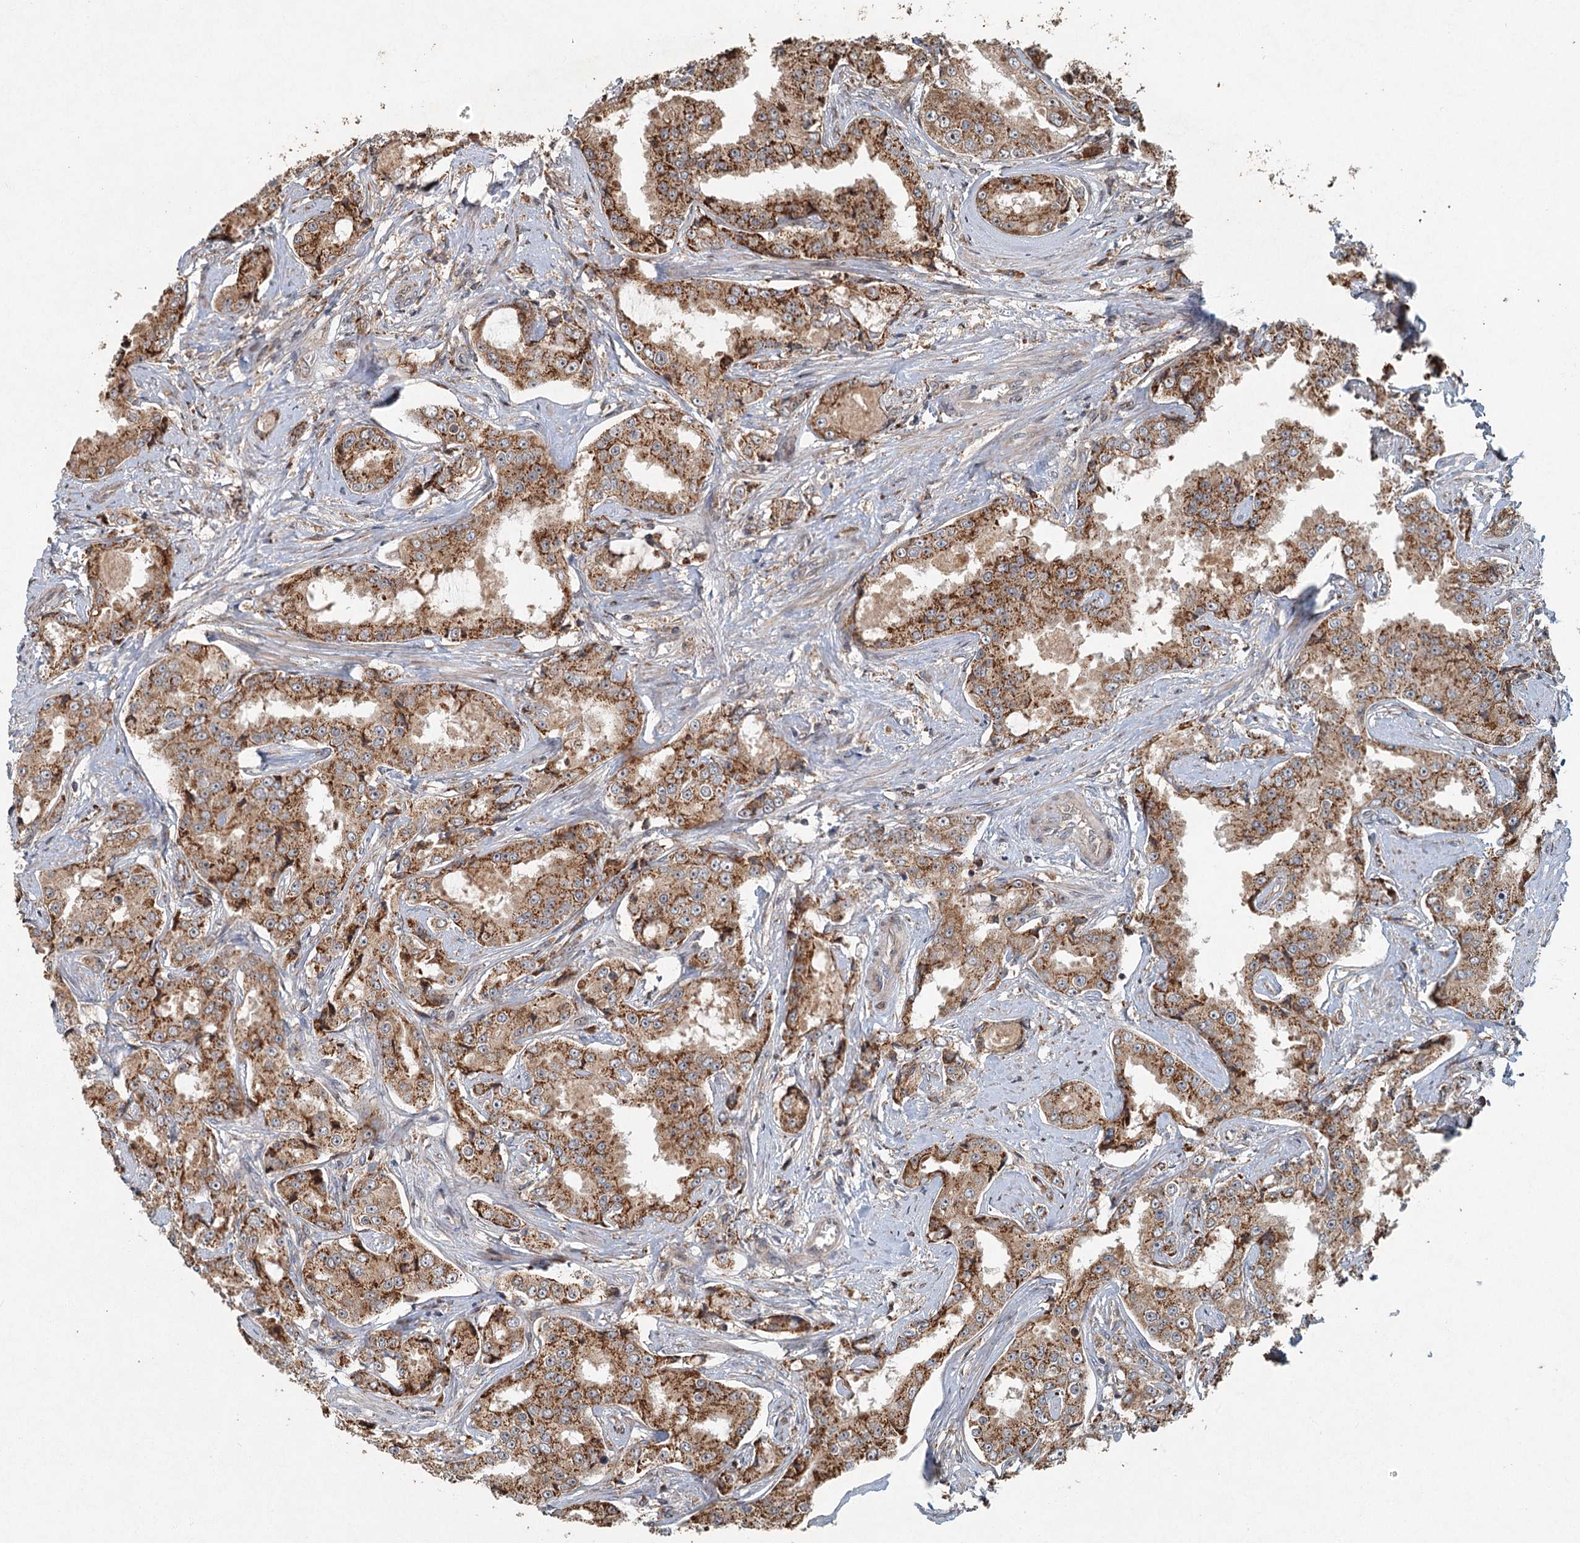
{"staining": {"intensity": "moderate", "quantity": ">75%", "location": "cytoplasmic/membranous"}, "tissue": "prostate cancer", "cell_type": "Tumor cells", "image_type": "cancer", "snomed": [{"axis": "morphology", "description": "Adenocarcinoma, High grade"}, {"axis": "topography", "description": "Prostate"}], "caption": "Immunohistochemical staining of human prostate cancer (high-grade adenocarcinoma) displays medium levels of moderate cytoplasmic/membranous protein staining in approximately >75% of tumor cells.", "gene": "SRPX2", "patient": {"sex": "male", "age": 73}}